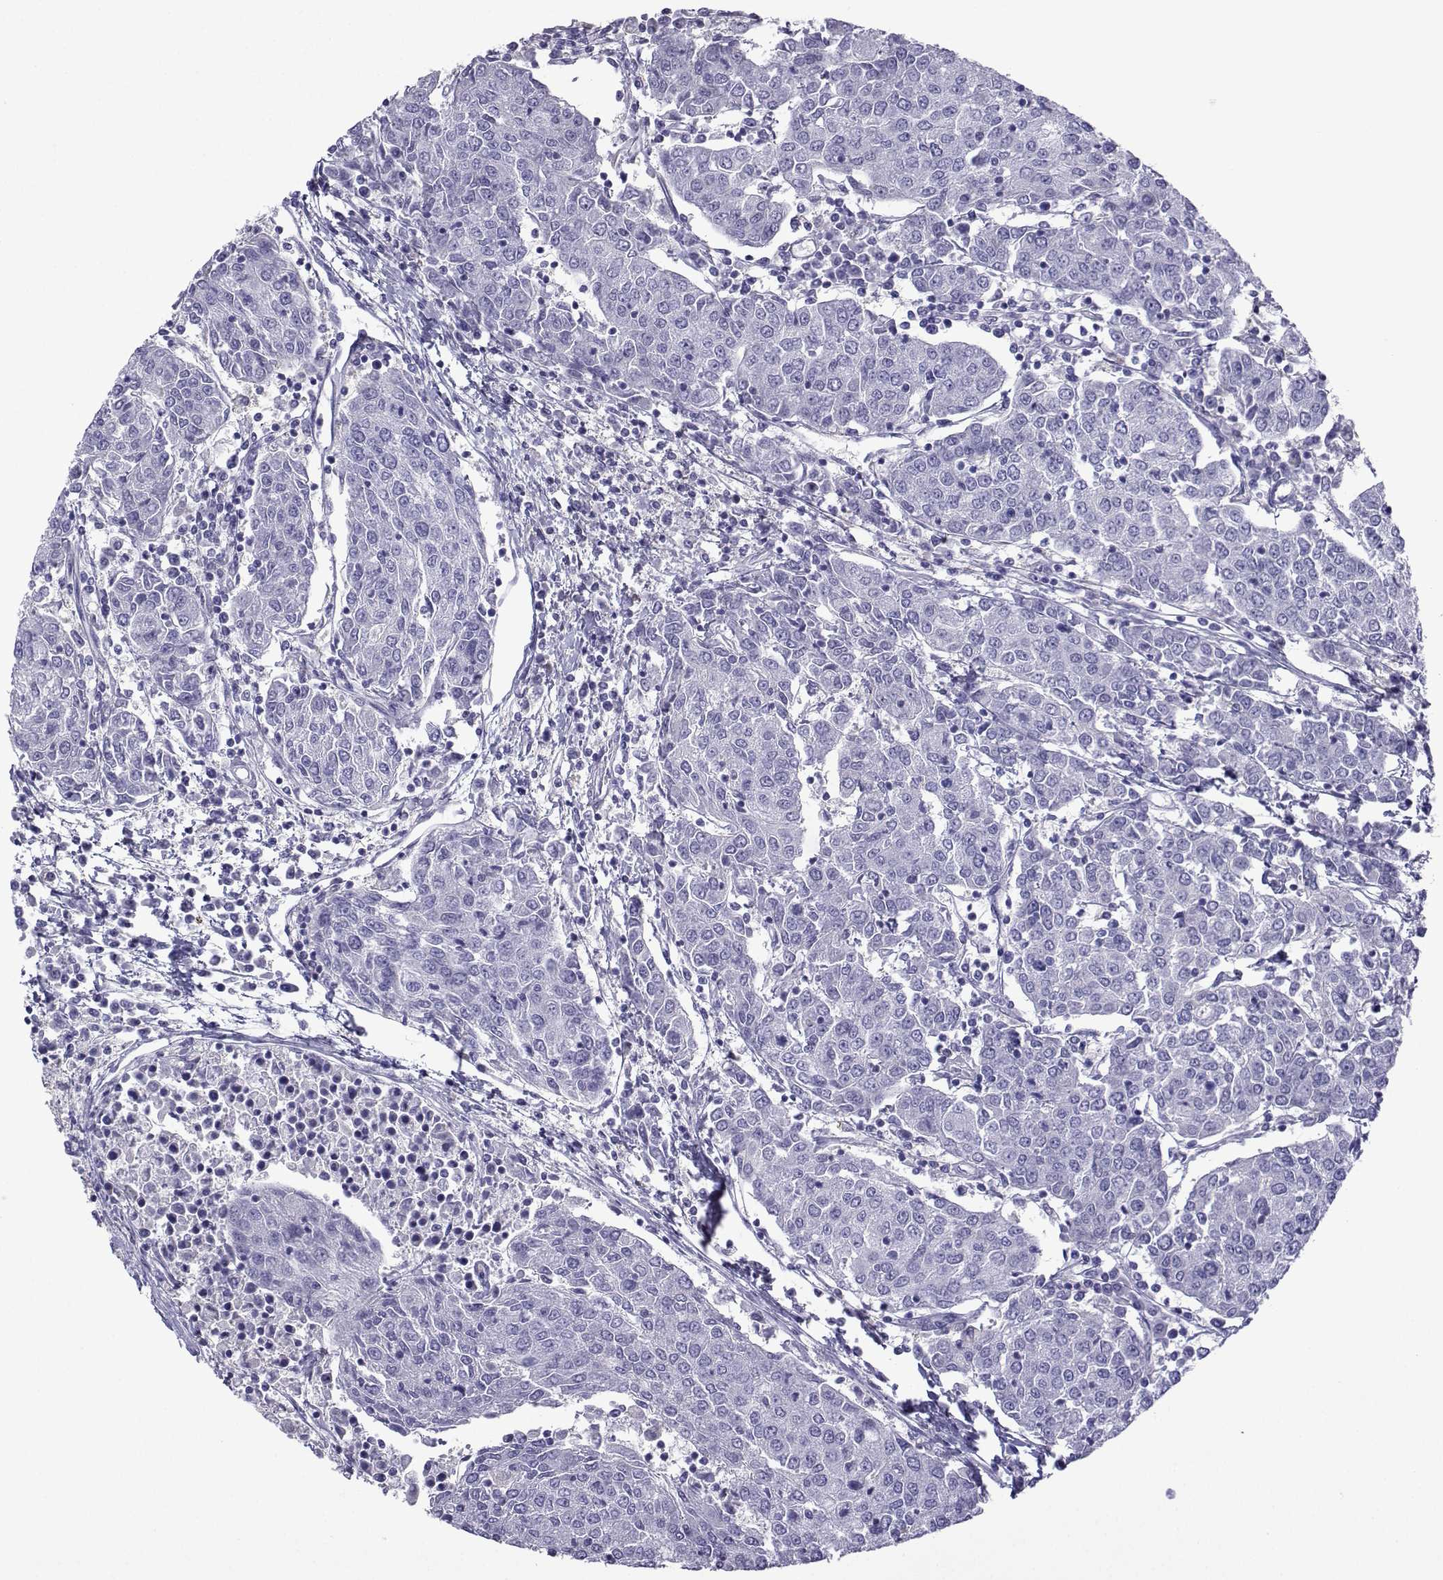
{"staining": {"intensity": "negative", "quantity": "none", "location": "none"}, "tissue": "urothelial cancer", "cell_type": "Tumor cells", "image_type": "cancer", "snomed": [{"axis": "morphology", "description": "Urothelial carcinoma, High grade"}, {"axis": "topography", "description": "Urinary bladder"}], "caption": "Photomicrograph shows no significant protein expression in tumor cells of high-grade urothelial carcinoma.", "gene": "CFAP70", "patient": {"sex": "female", "age": 85}}